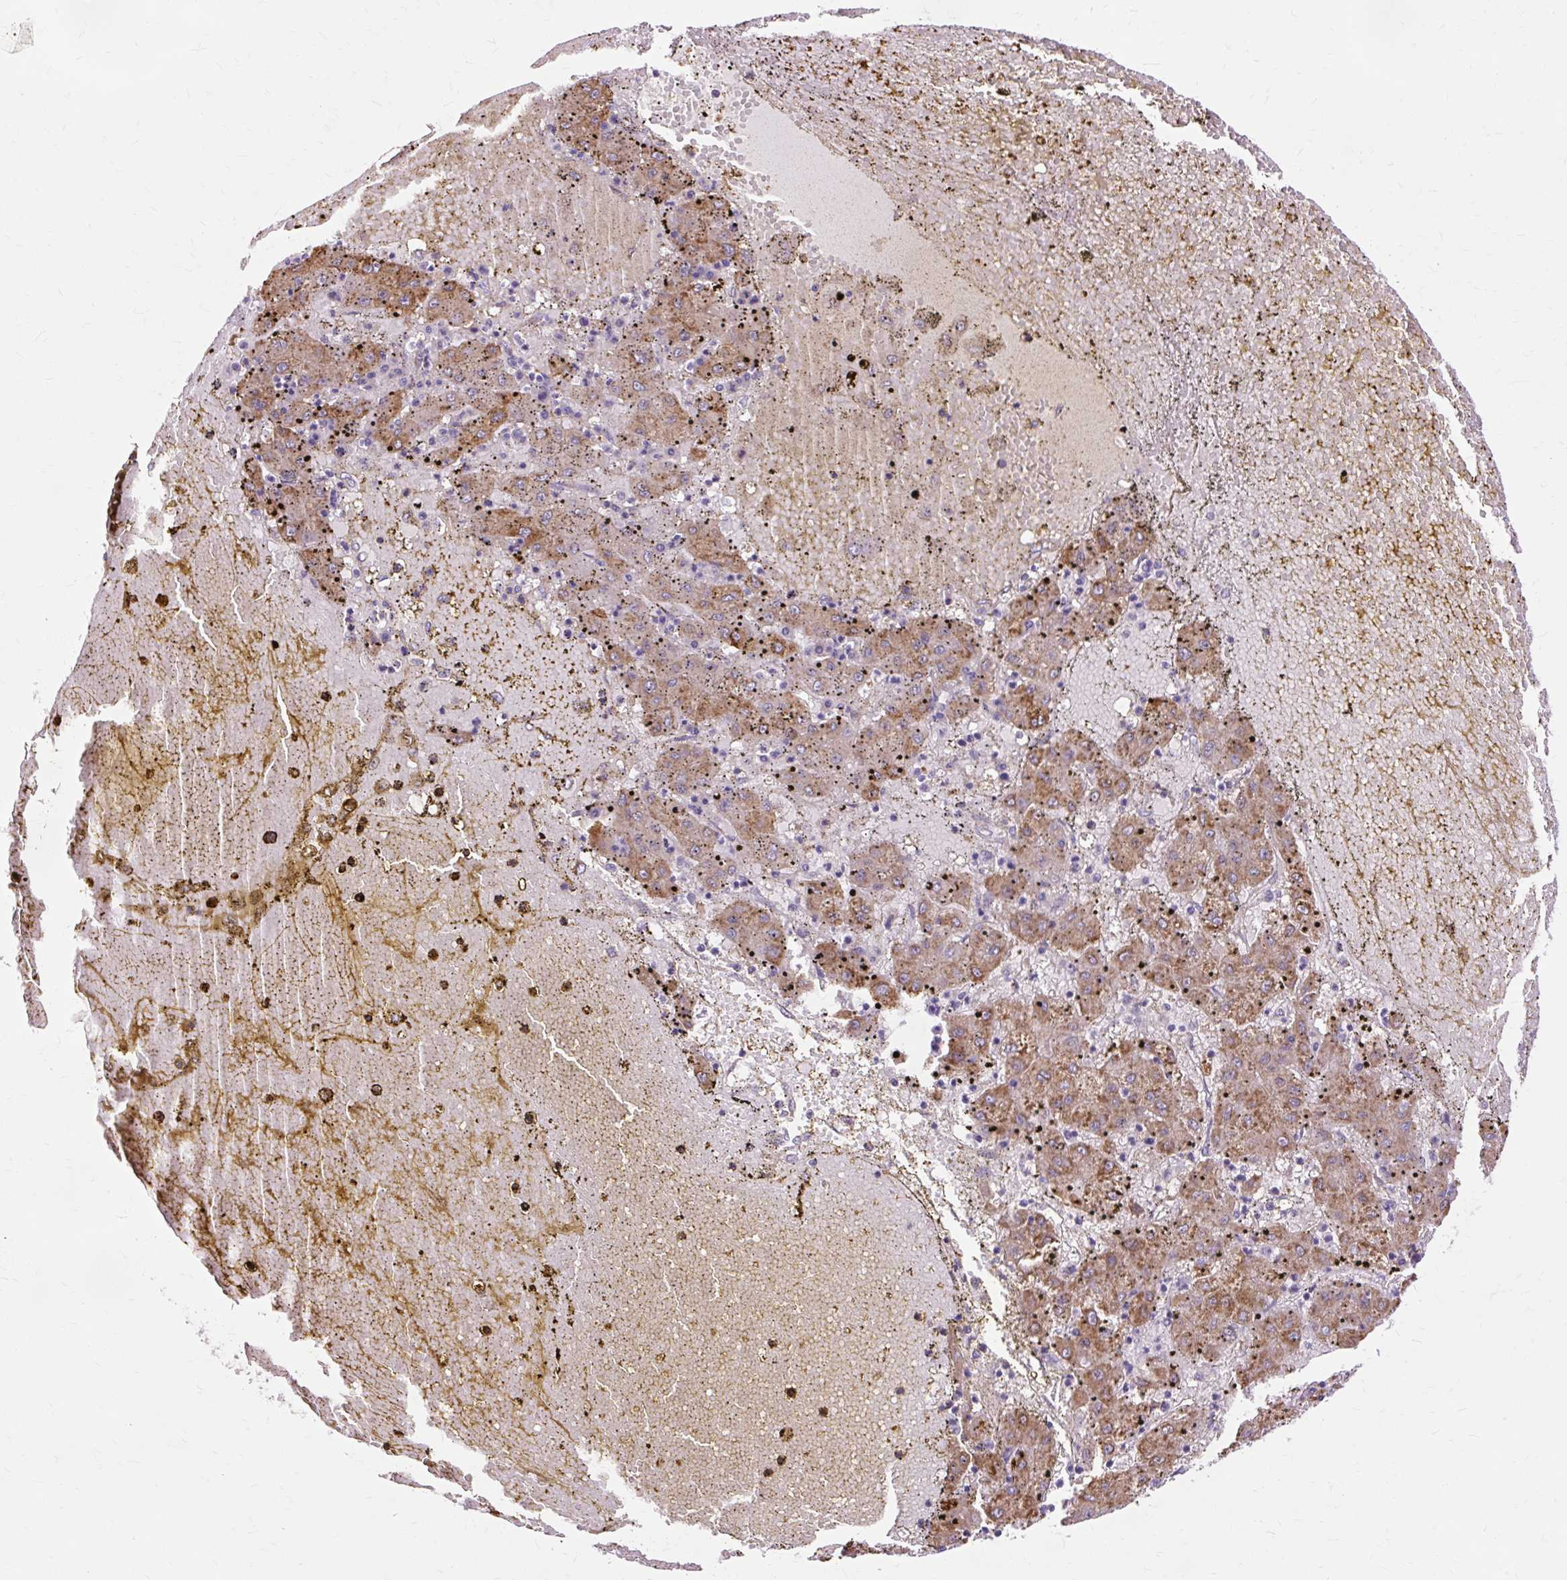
{"staining": {"intensity": "moderate", "quantity": ">75%", "location": "cytoplasmic/membranous"}, "tissue": "liver cancer", "cell_type": "Tumor cells", "image_type": "cancer", "snomed": [{"axis": "morphology", "description": "Carcinoma, Hepatocellular, NOS"}, {"axis": "topography", "description": "Liver"}], "caption": "A medium amount of moderate cytoplasmic/membranous positivity is identified in approximately >75% of tumor cells in liver cancer tissue.", "gene": "DCTN4", "patient": {"sex": "male", "age": 72}}